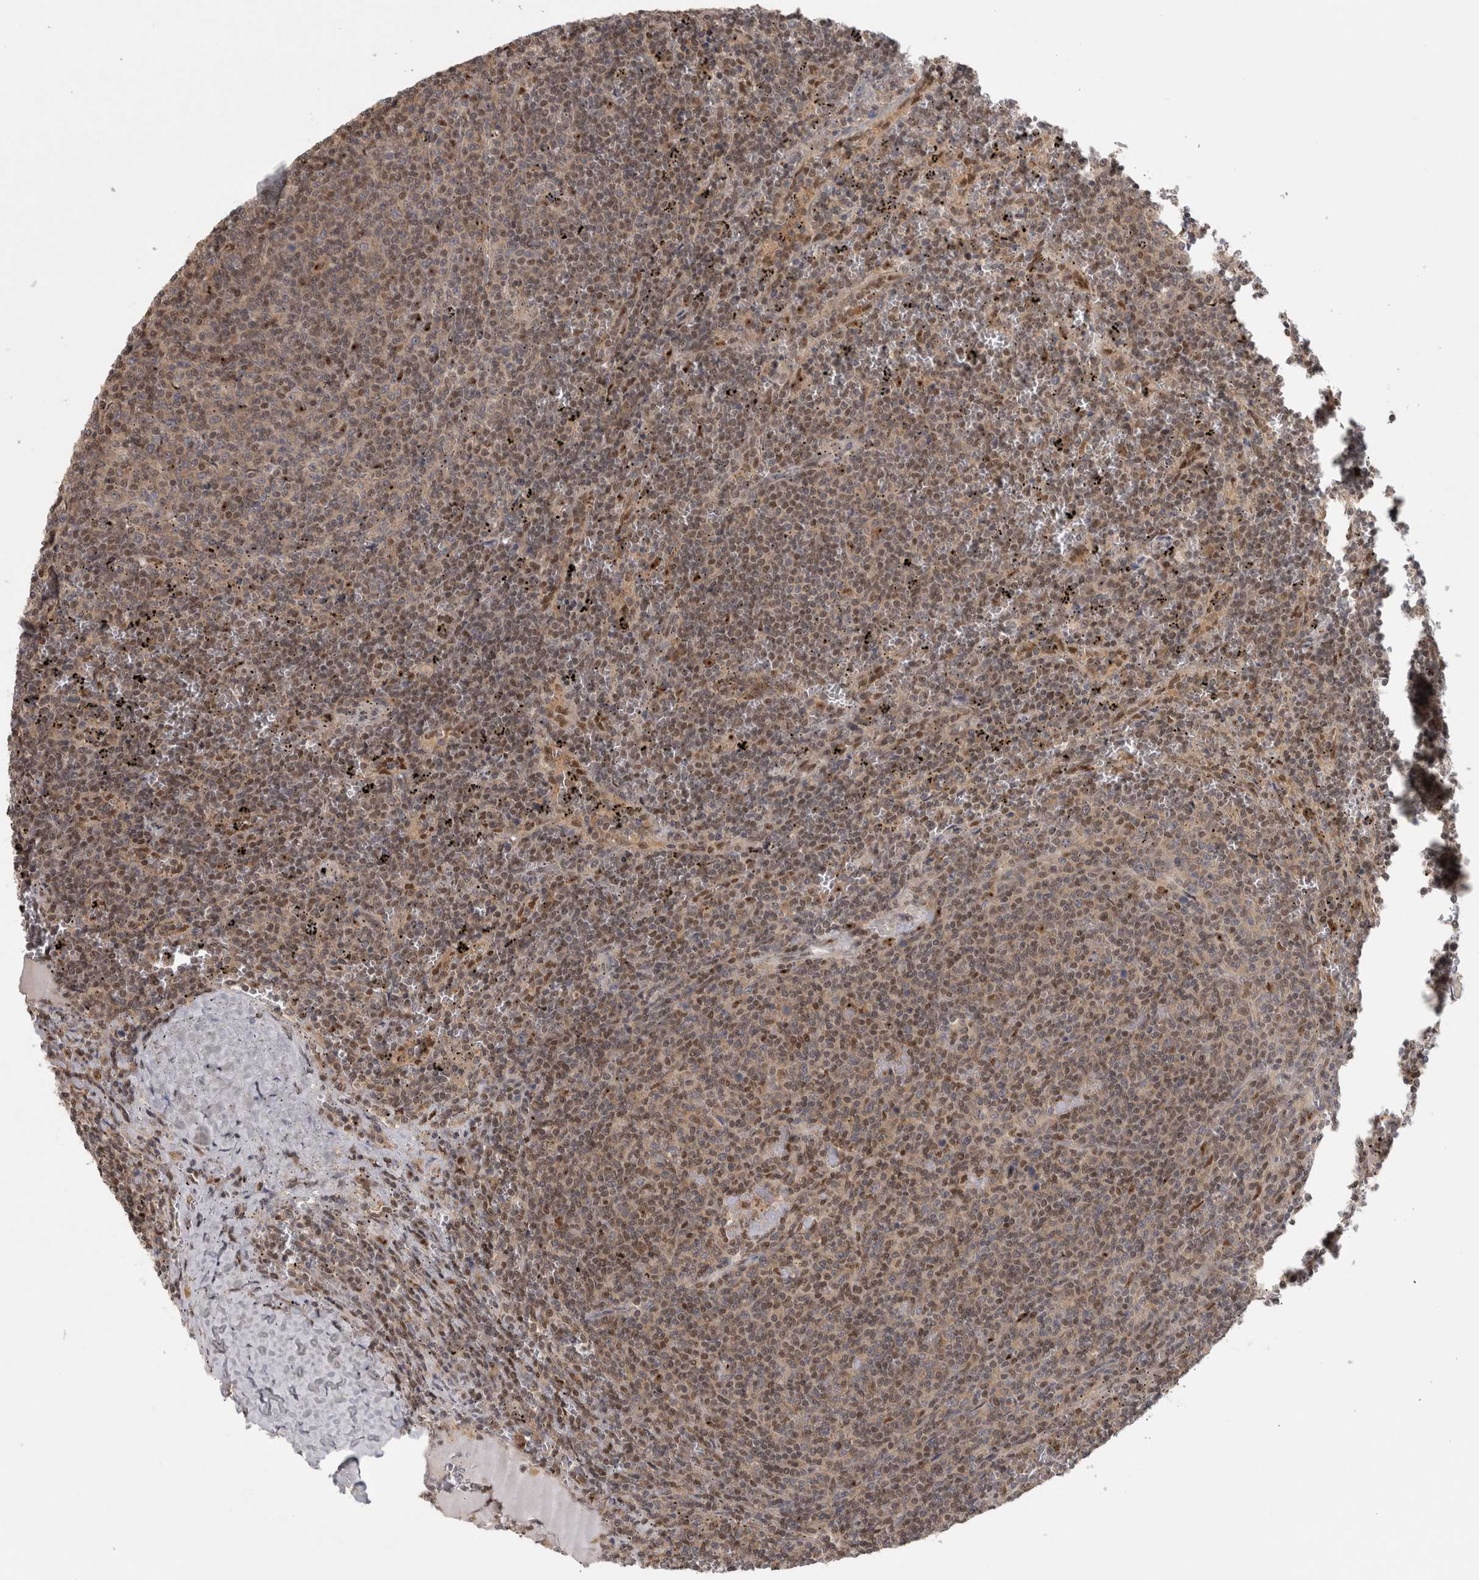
{"staining": {"intensity": "moderate", "quantity": ">75%", "location": "nuclear"}, "tissue": "lymphoma", "cell_type": "Tumor cells", "image_type": "cancer", "snomed": [{"axis": "morphology", "description": "Malignant lymphoma, non-Hodgkin's type, Low grade"}, {"axis": "topography", "description": "Spleen"}], "caption": "Malignant lymphoma, non-Hodgkin's type (low-grade) was stained to show a protein in brown. There is medium levels of moderate nuclear expression in about >75% of tumor cells.", "gene": "PIGP", "patient": {"sex": "female", "age": 50}}